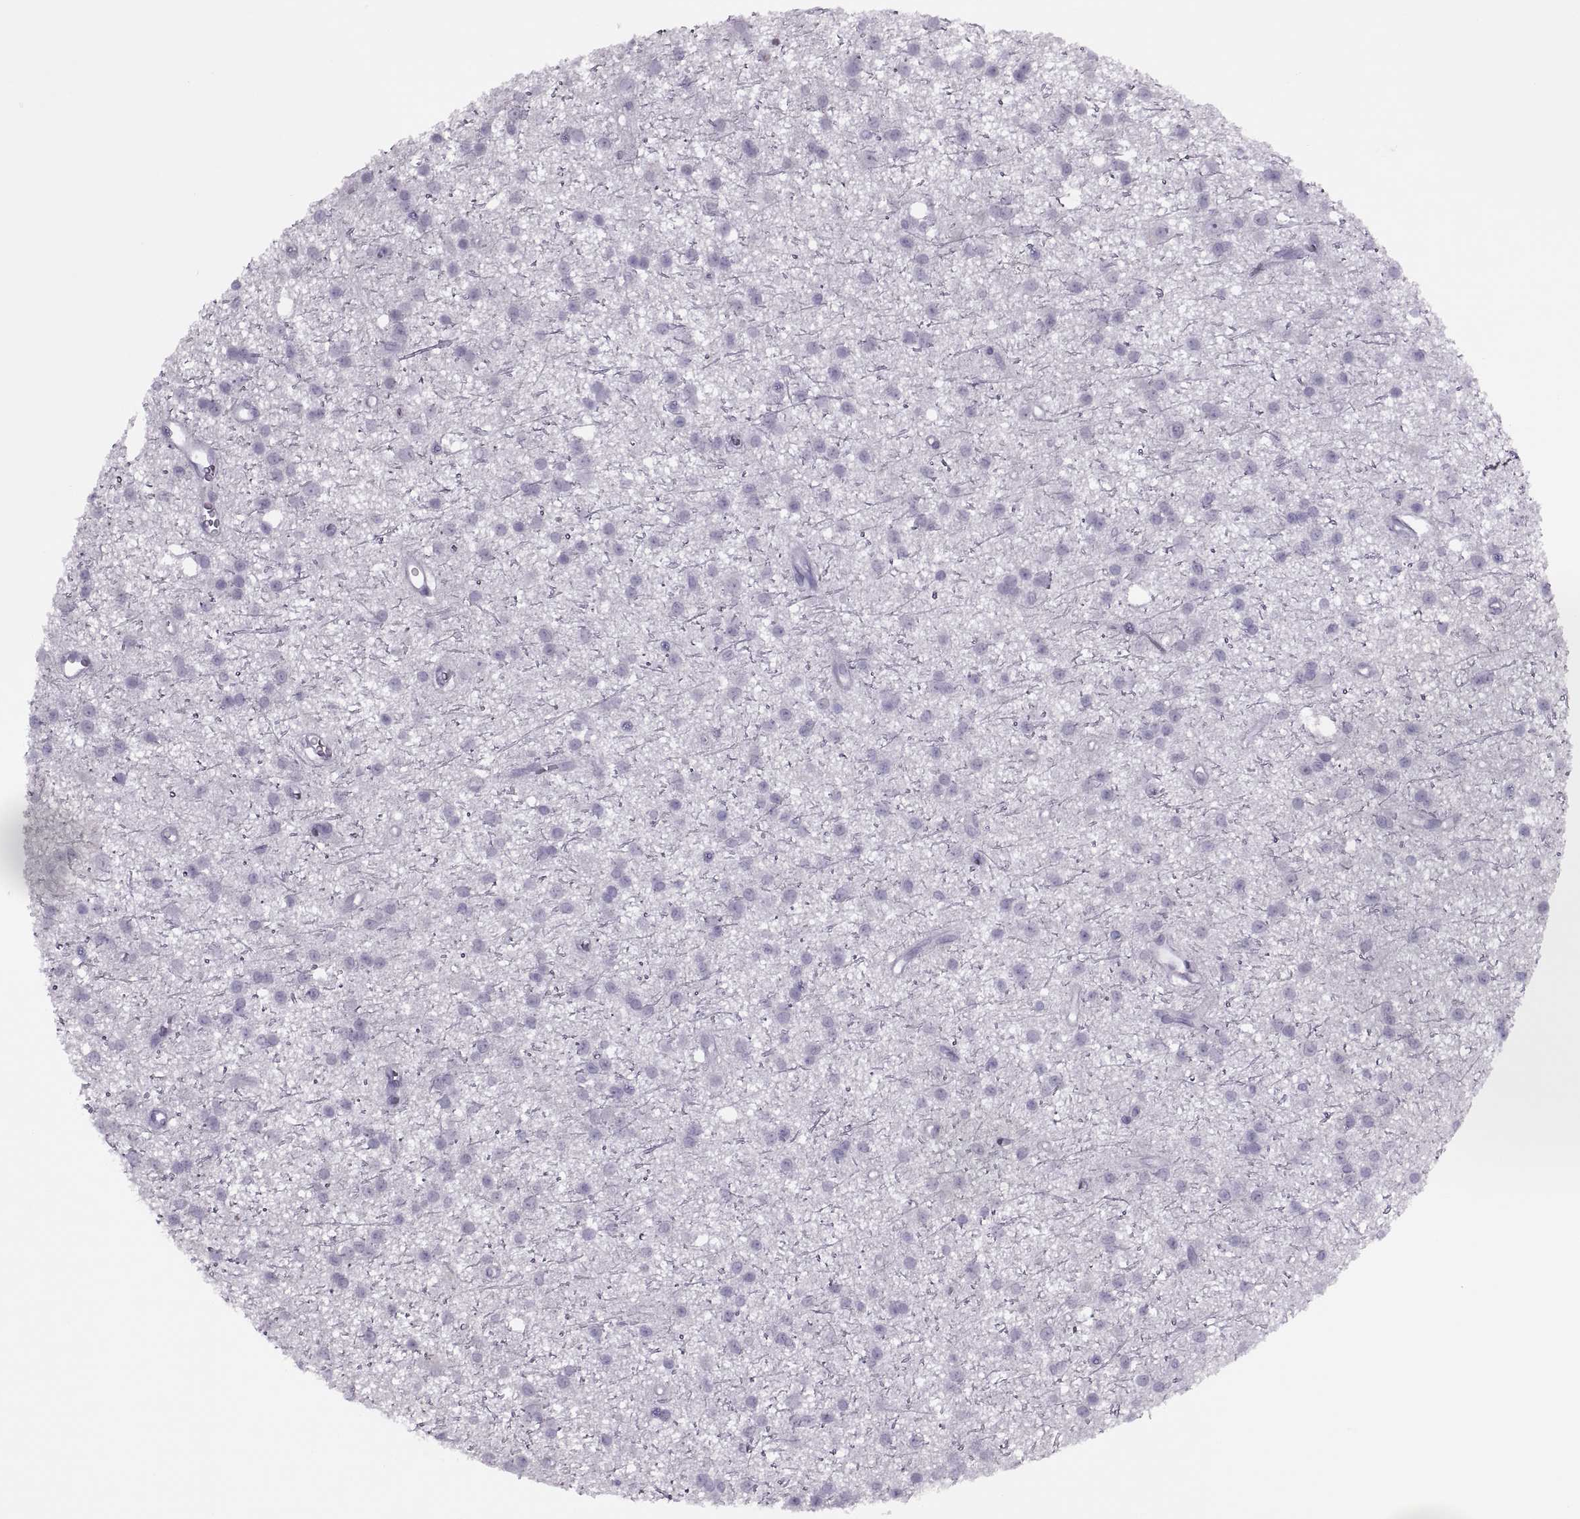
{"staining": {"intensity": "negative", "quantity": "none", "location": "none"}, "tissue": "glioma", "cell_type": "Tumor cells", "image_type": "cancer", "snomed": [{"axis": "morphology", "description": "Glioma, malignant, Low grade"}, {"axis": "topography", "description": "Brain"}], "caption": "Tumor cells show no significant staining in glioma.", "gene": "FAM24A", "patient": {"sex": "male", "age": 27}}